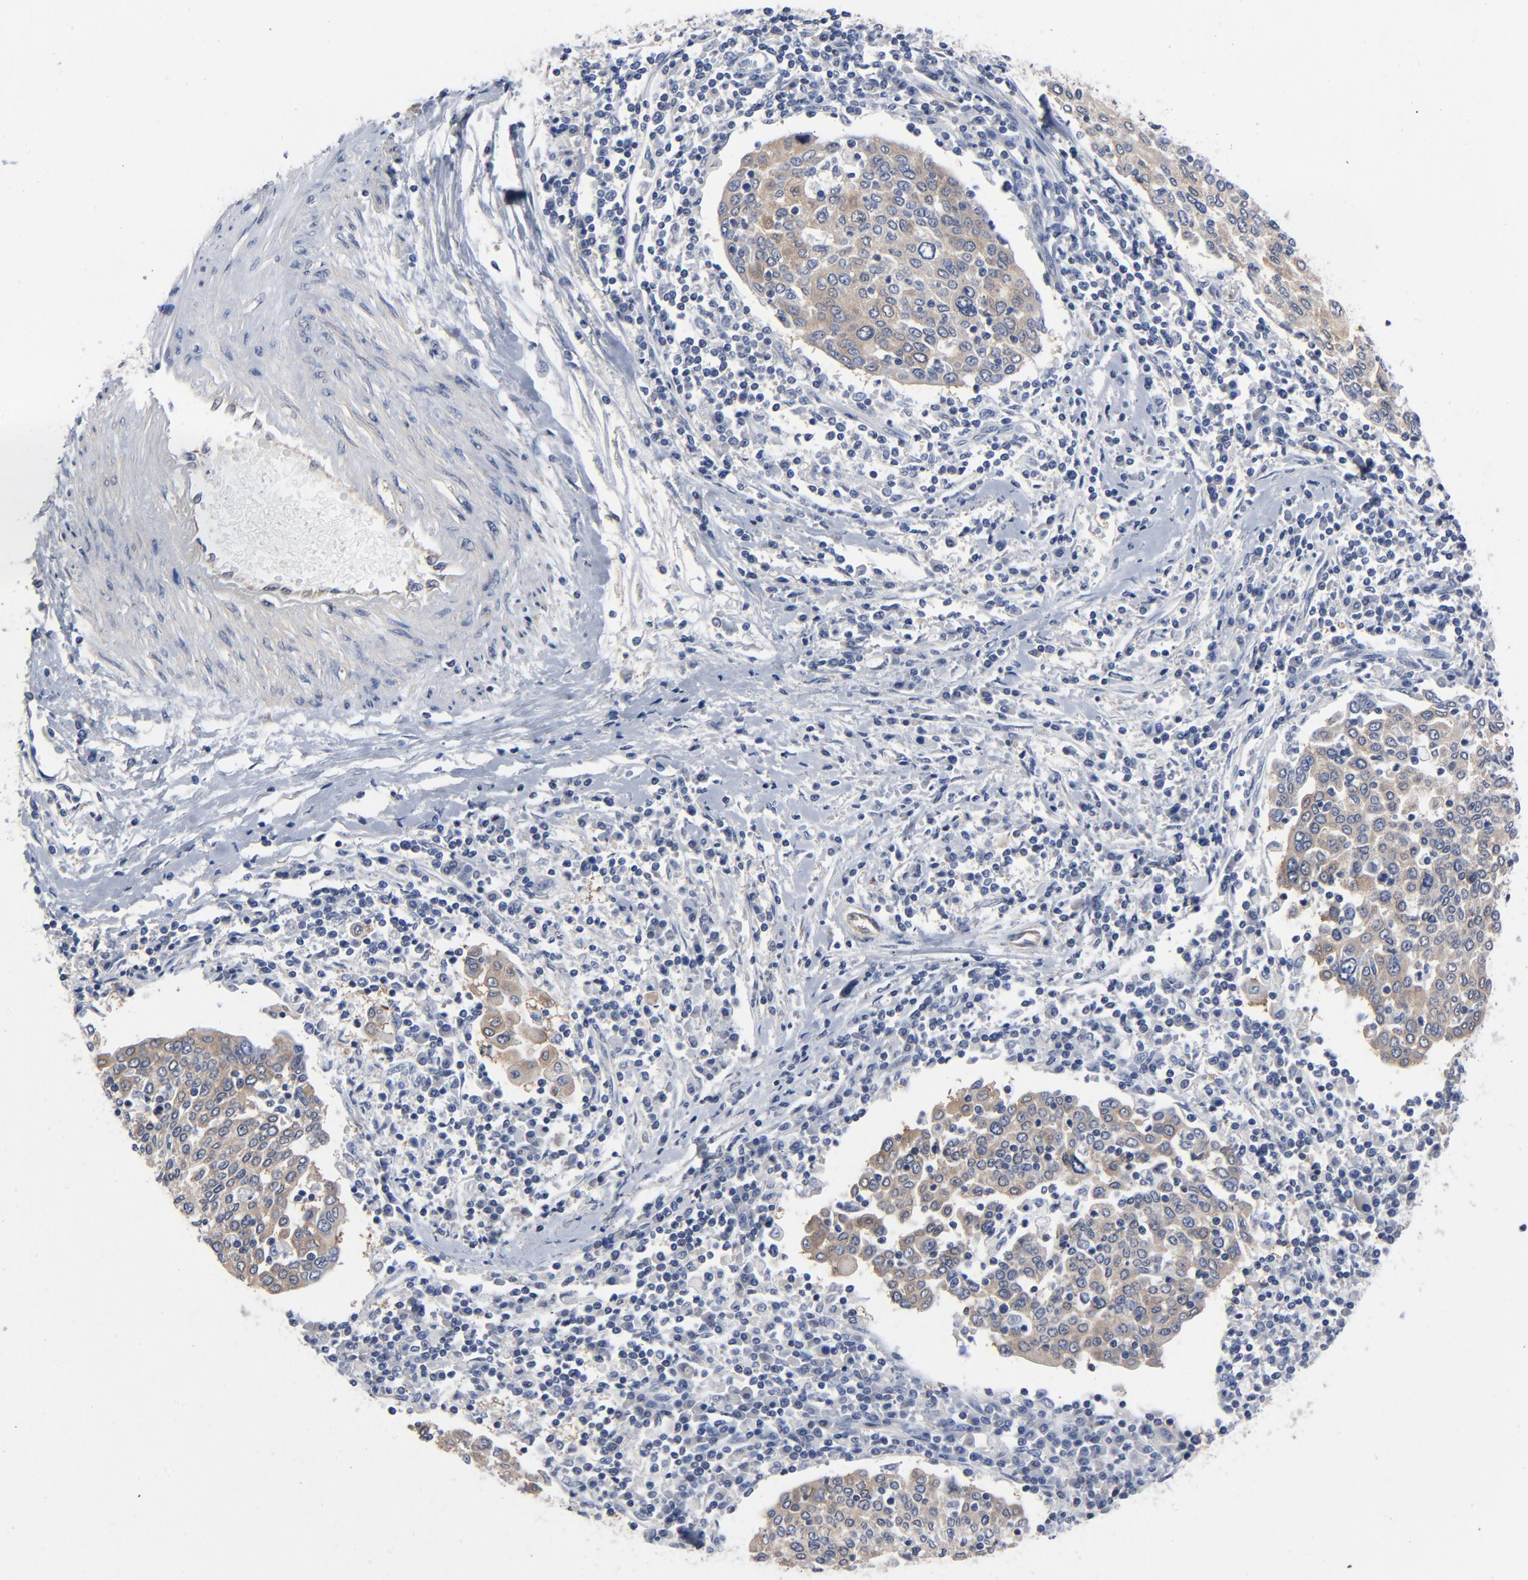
{"staining": {"intensity": "moderate", "quantity": ">75%", "location": "cytoplasmic/membranous"}, "tissue": "cervical cancer", "cell_type": "Tumor cells", "image_type": "cancer", "snomed": [{"axis": "morphology", "description": "Squamous cell carcinoma, NOS"}, {"axis": "topography", "description": "Cervix"}], "caption": "A micrograph showing moderate cytoplasmic/membranous positivity in about >75% of tumor cells in squamous cell carcinoma (cervical), as visualized by brown immunohistochemical staining.", "gene": "DYNLT3", "patient": {"sex": "female", "age": 40}}